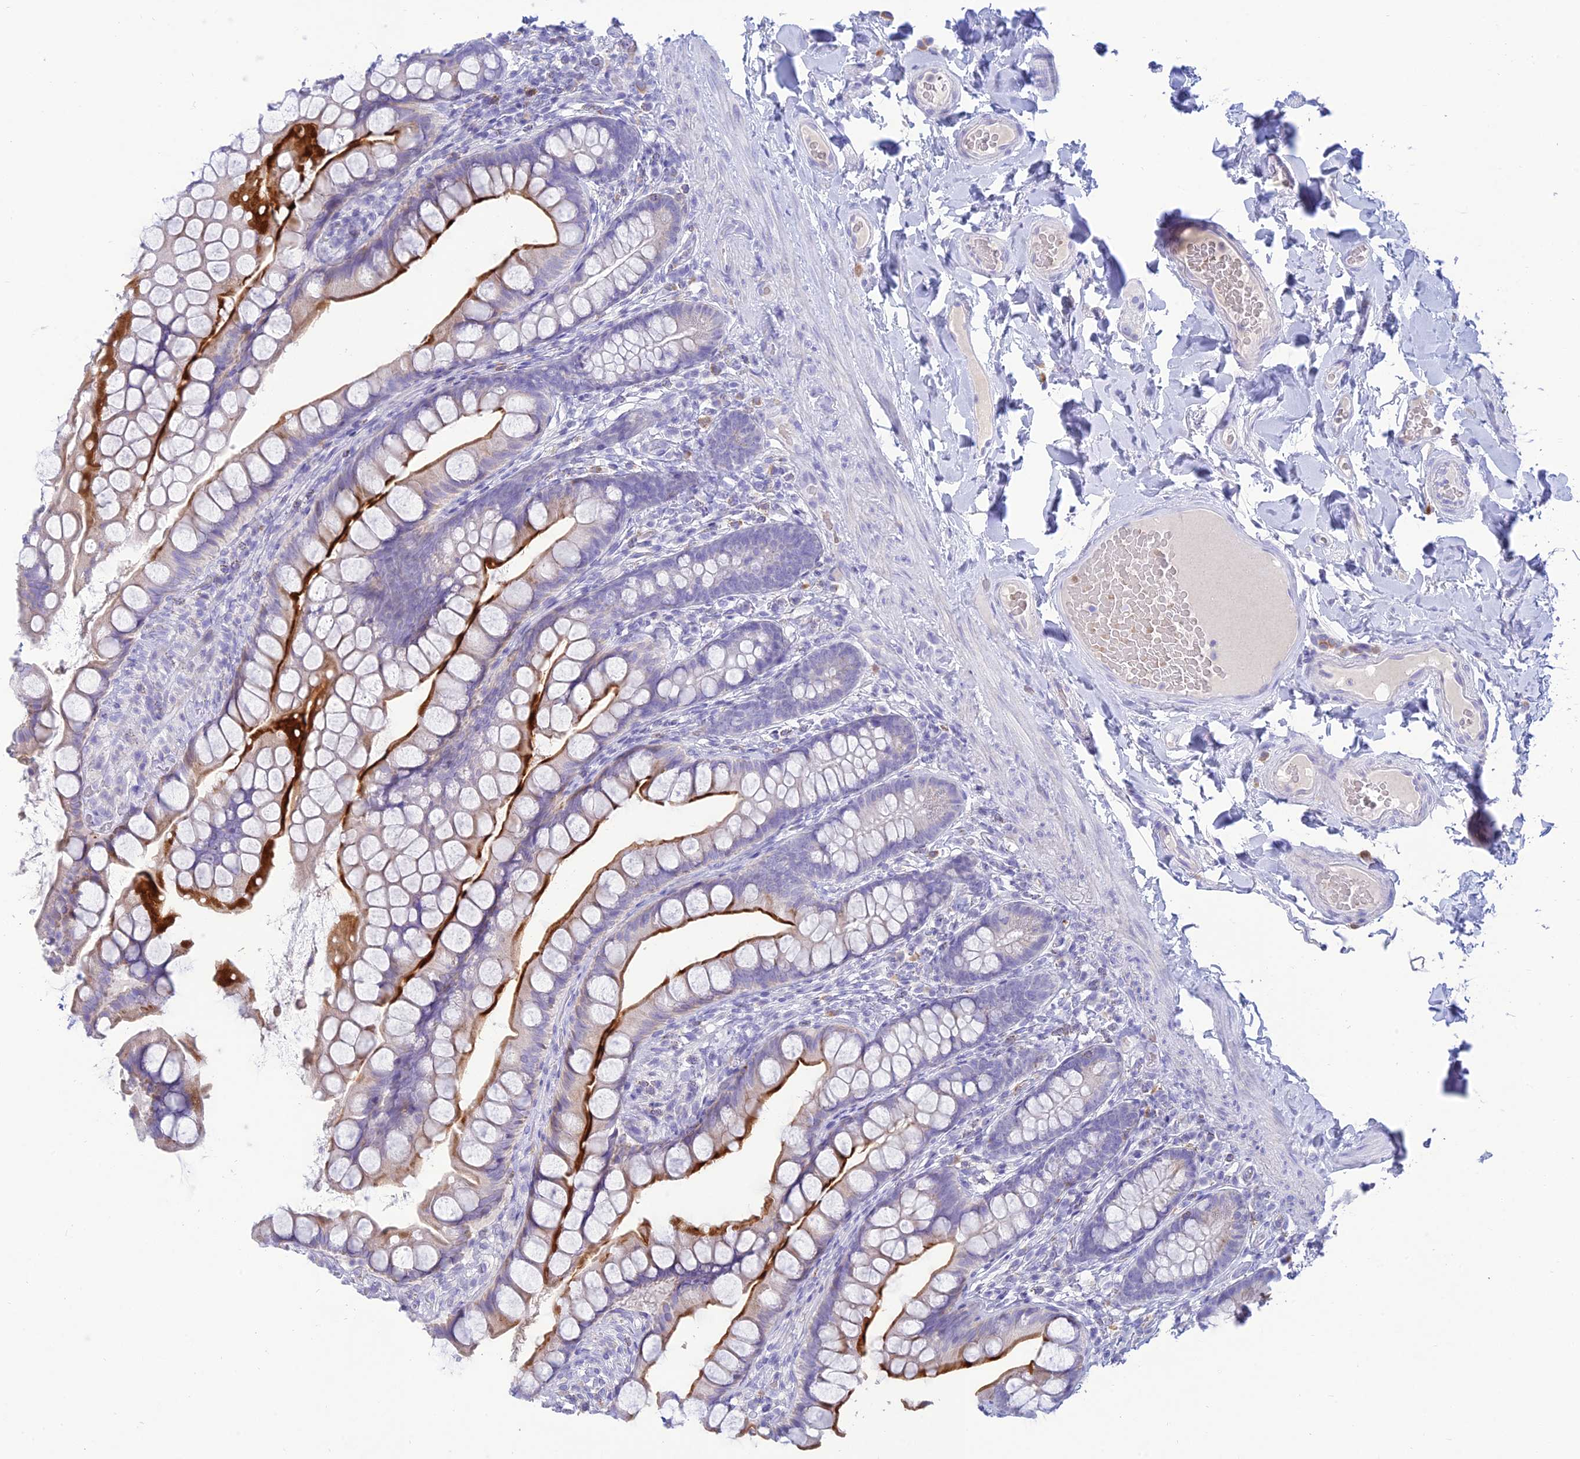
{"staining": {"intensity": "strong", "quantity": "<25%", "location": "cytoplasmic/membranous"}, "tissue": "small intestine", "cell_type": "Glandular cells", "image_type": "normal", "snomed": [{"axis": "morphology", "description": "Normal tissue, NOS"}, {"axis": "topography", "description": "Small intestine"}], "caption": "Protein expression analysis of normal small intestine demonstrates strong cytoplasmic/membranous positivity in about <25% of glandular cells. The protein is stained brown, and the nuclei are stained in blue (DAB (3,3'-diaminobenzidine) IHC with brightfield microscopy, high magnification).", "gene": "MAL2", "patient": {"sex": "male", "age": 70}}